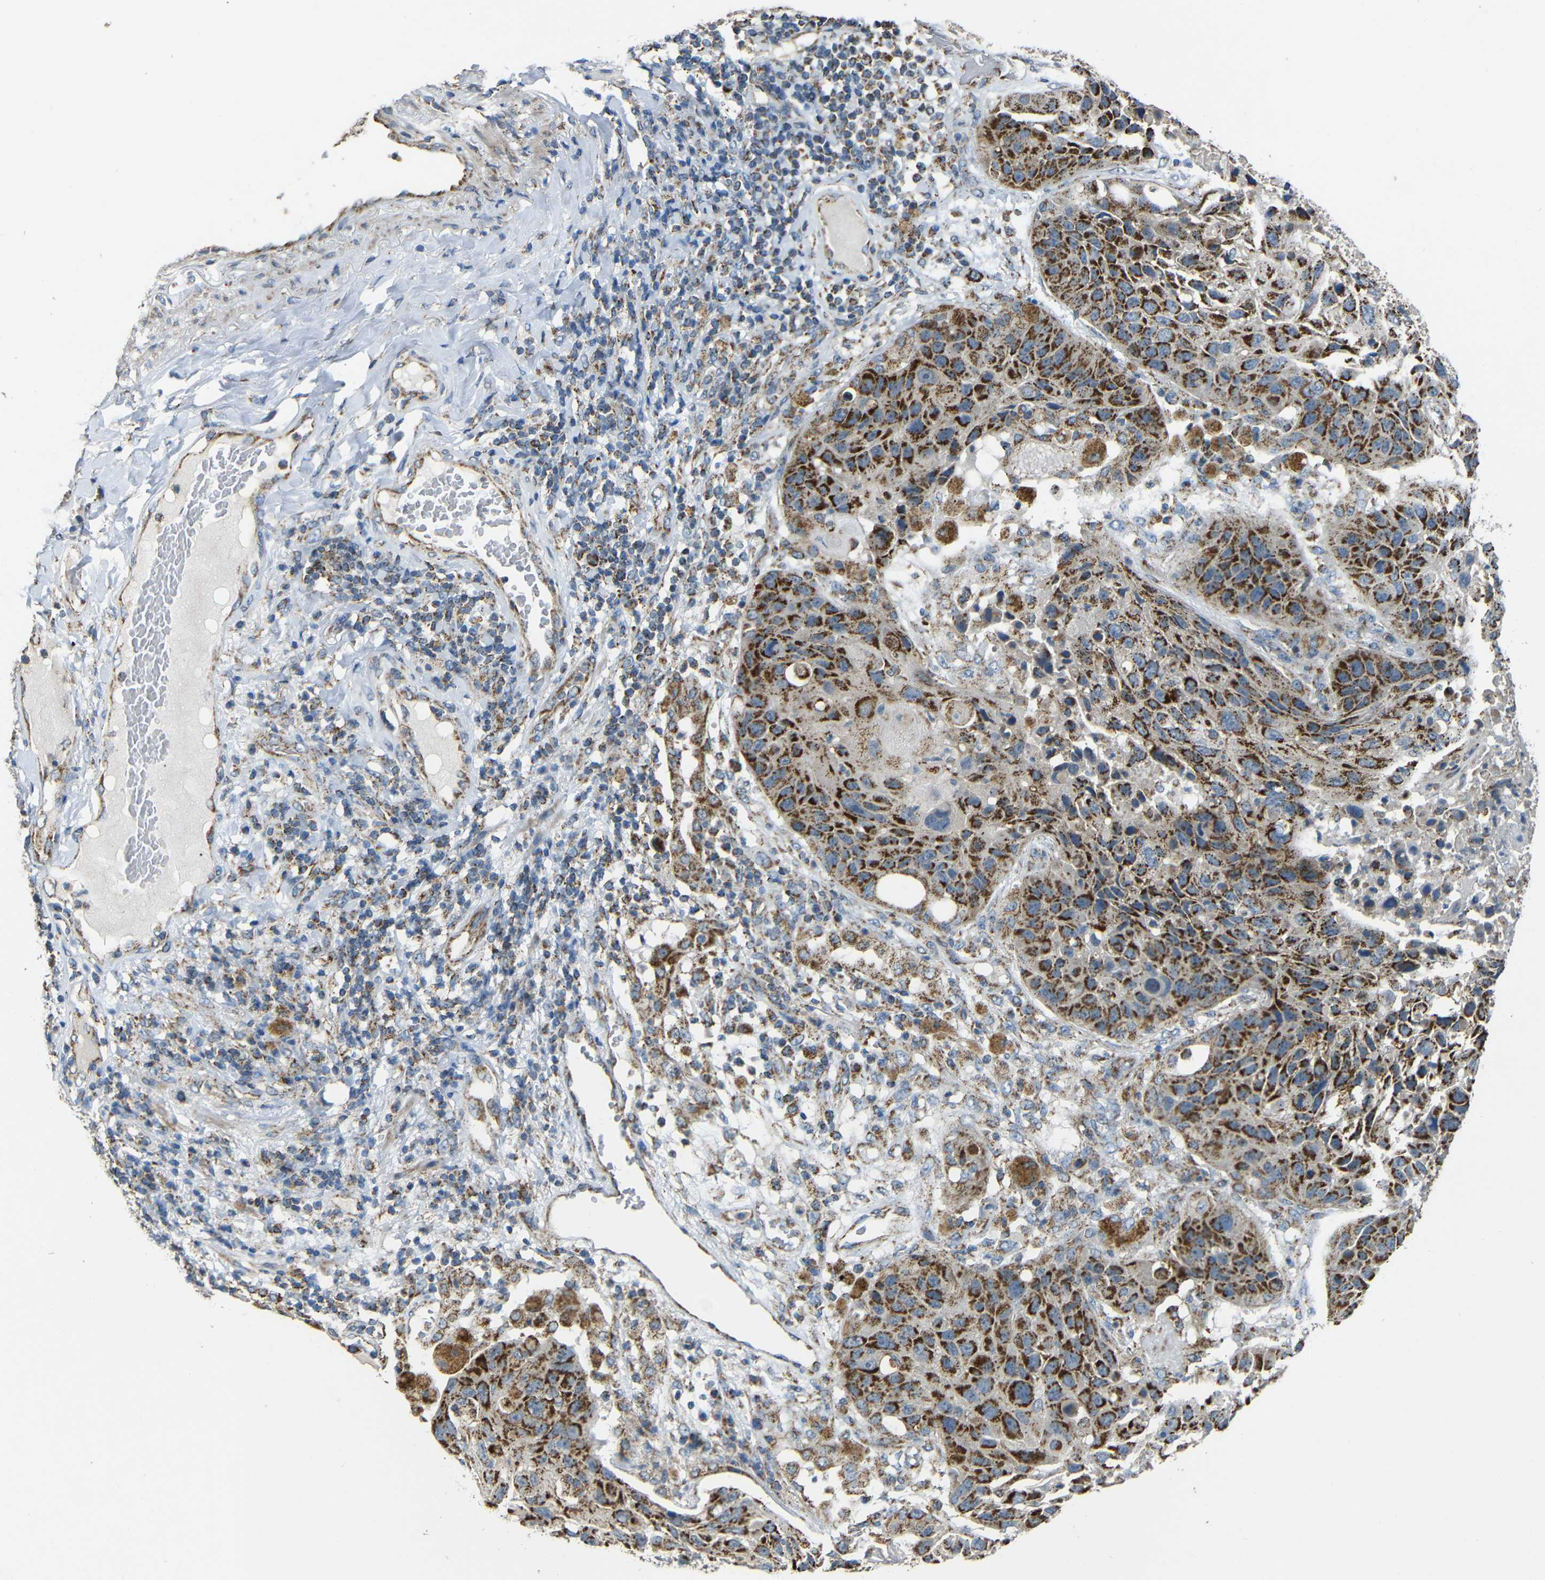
{"staining": {"intensity": "moderate", "quantity": ">75%", "location": "cytoplasmic/membranous"}, "tissue": "lung cancer", "cell_type": "Tumor cells", "image_type": "cancer", "snomed": [{"axis": "morphology", "description": "Squamous cell carcinoma, NOS"}, {"axis": "topography", "description": "Lung"}], "caption": "The photomicrograph exhibits staining of lung cancer, revealing moderate cytoplasmic/membranous protein positivity (brown color) within tumor cells. The staining is performed using DAB (3,3'-diaminobenzidine) brown chromogen to label protein expression. The nuclei are counter-stained blue using hematoxylin.", "gene": "NR3C2", "patient": {"sex": "male", "age": 57}}